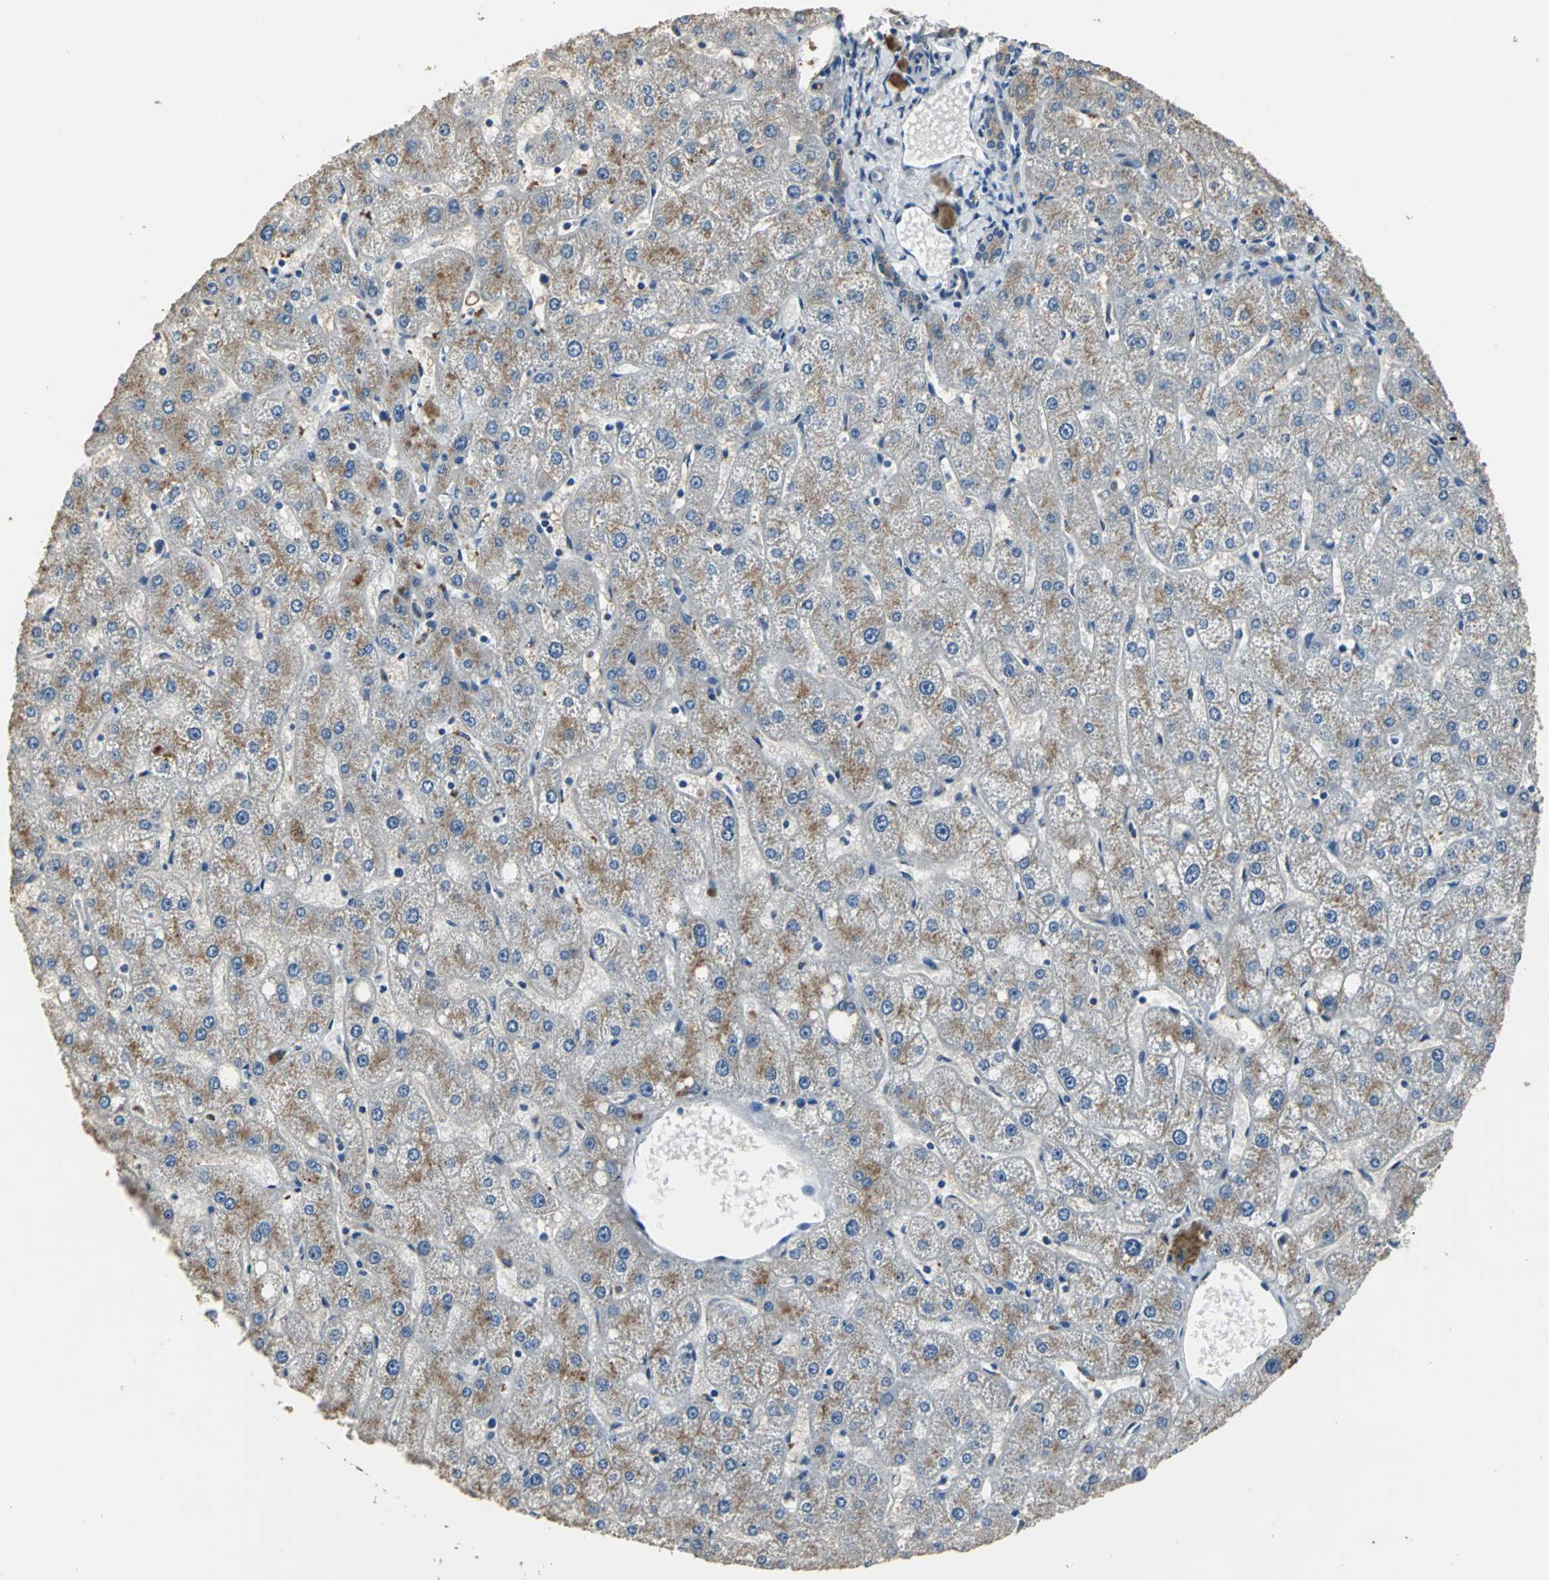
{"staining": {"intensity": "moderate", "quantity": ">75%", "location": "cytoplasmic/membranous"}, "tissue": "liver", "cell_type": "Cholangiocytes", "image_type": "normal", "snomed": [{"axis": "morphology", "description": "Normal tissue, NOS"}, {"axis": "topography", "description": "Liver"}], "caption": "Immunohistochemistry histopathology image of normal liver: human liver stained using immunohistochemistry shows medium levels of moderate protein expression localized specifically in the cytoplasmic/membranous of cholangiocytes, appearing as a cytoplasmic/membranous brown color.", "gene": "OCLN", "patient": {"sex": "male", "age": 67}}